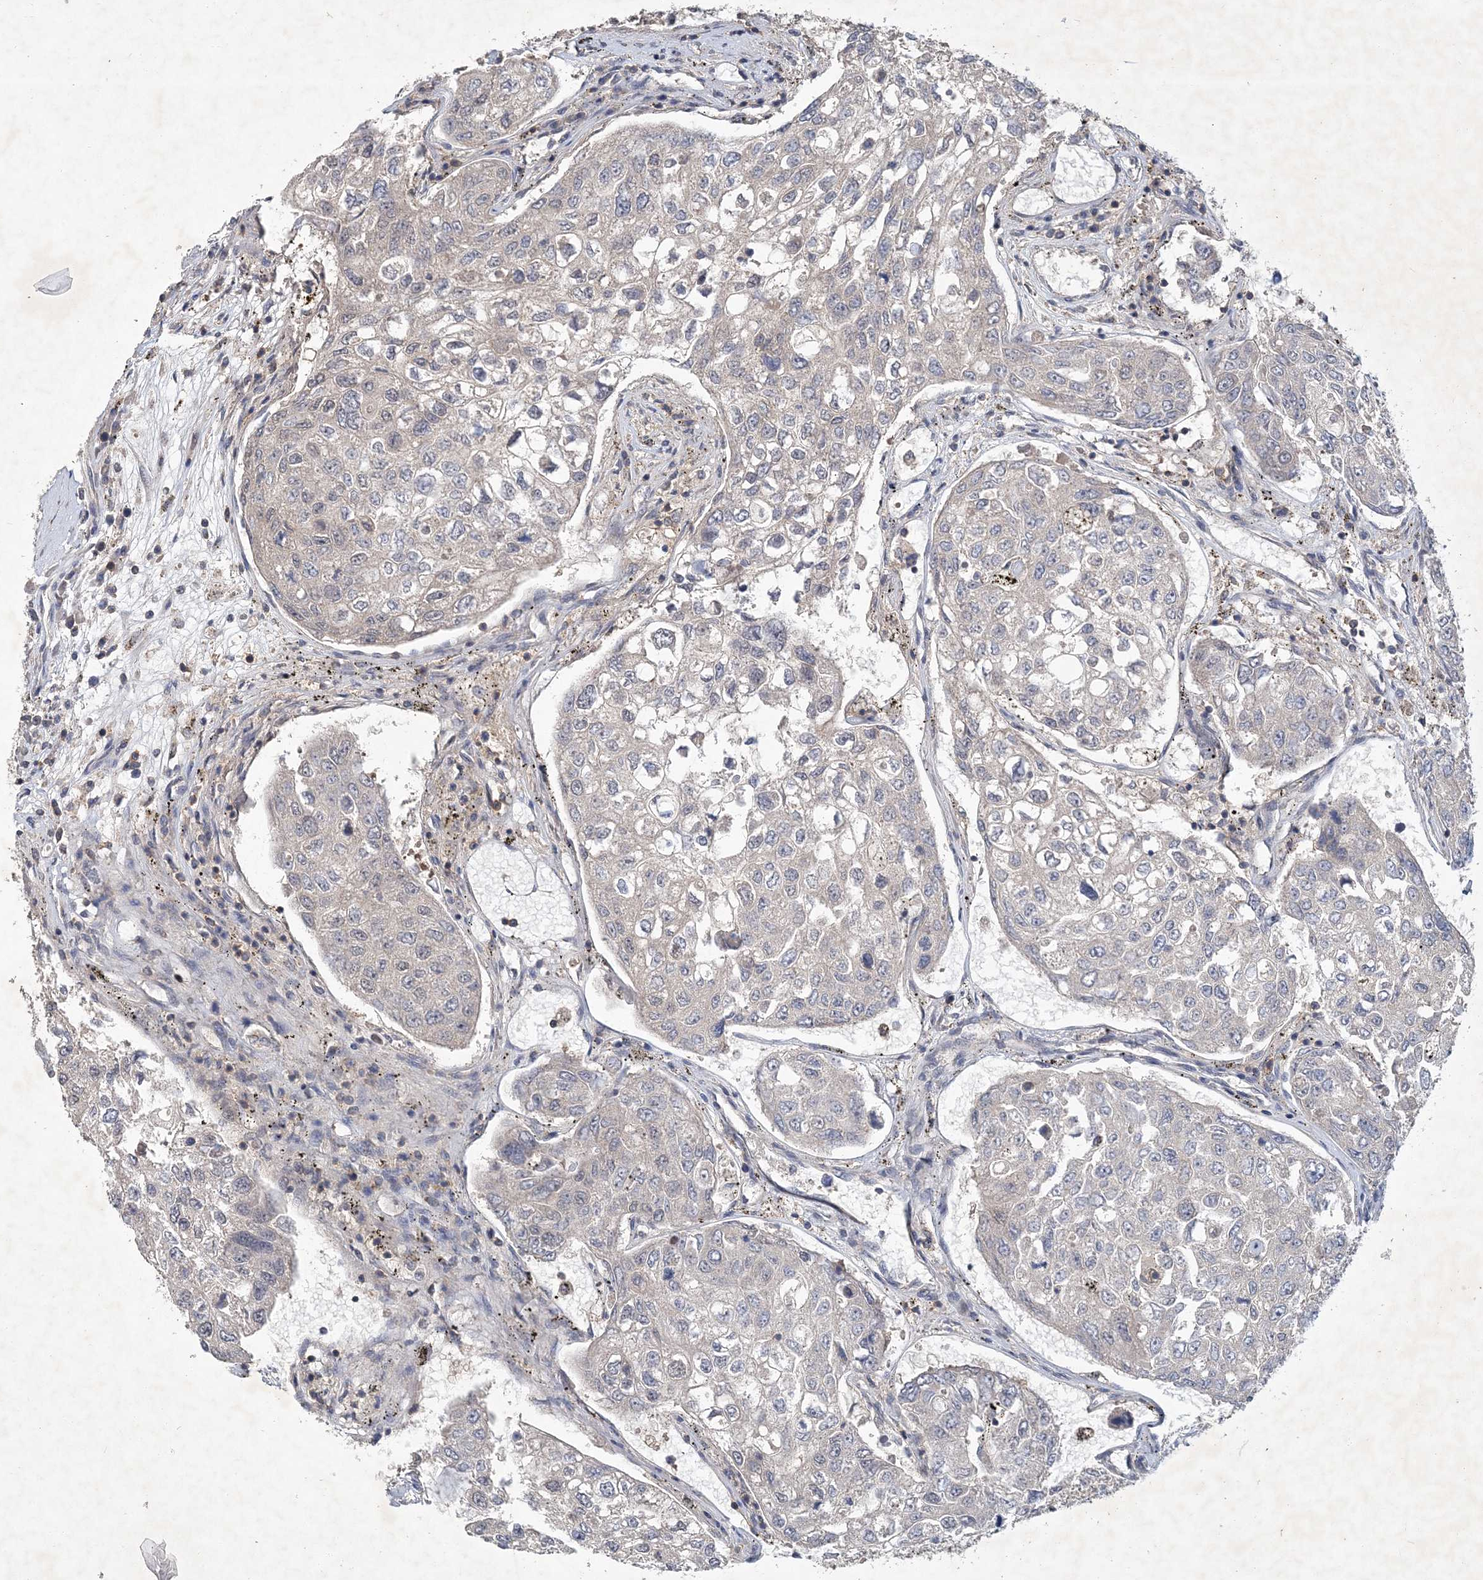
{"staining": {"intensity": "negative", "quantity": "none", "location": "none"}, "tissue": "urothelial cancer", "cell_type": "Tumor cells", "image_type": "cancer", "snomed": [{"axis": "morphology", "description": "Urothelial carcinoma, High grade"}, {"axis": "topography", "description": "Lymph node"}, {"axis": "topography", "description": "Urinary bladder"}], "caption": "An IHC histopathology image of urothelial carcinoma (high-grade) is shown. There is no staining in tumor cells of urothelial carcinoma (high-grade). The staining is performed using DAB brown chromogen with nuclei counter-stained in using hematoxylin.", "gene": "RNF25", "patient": {"sex": "male", "age": 51}}